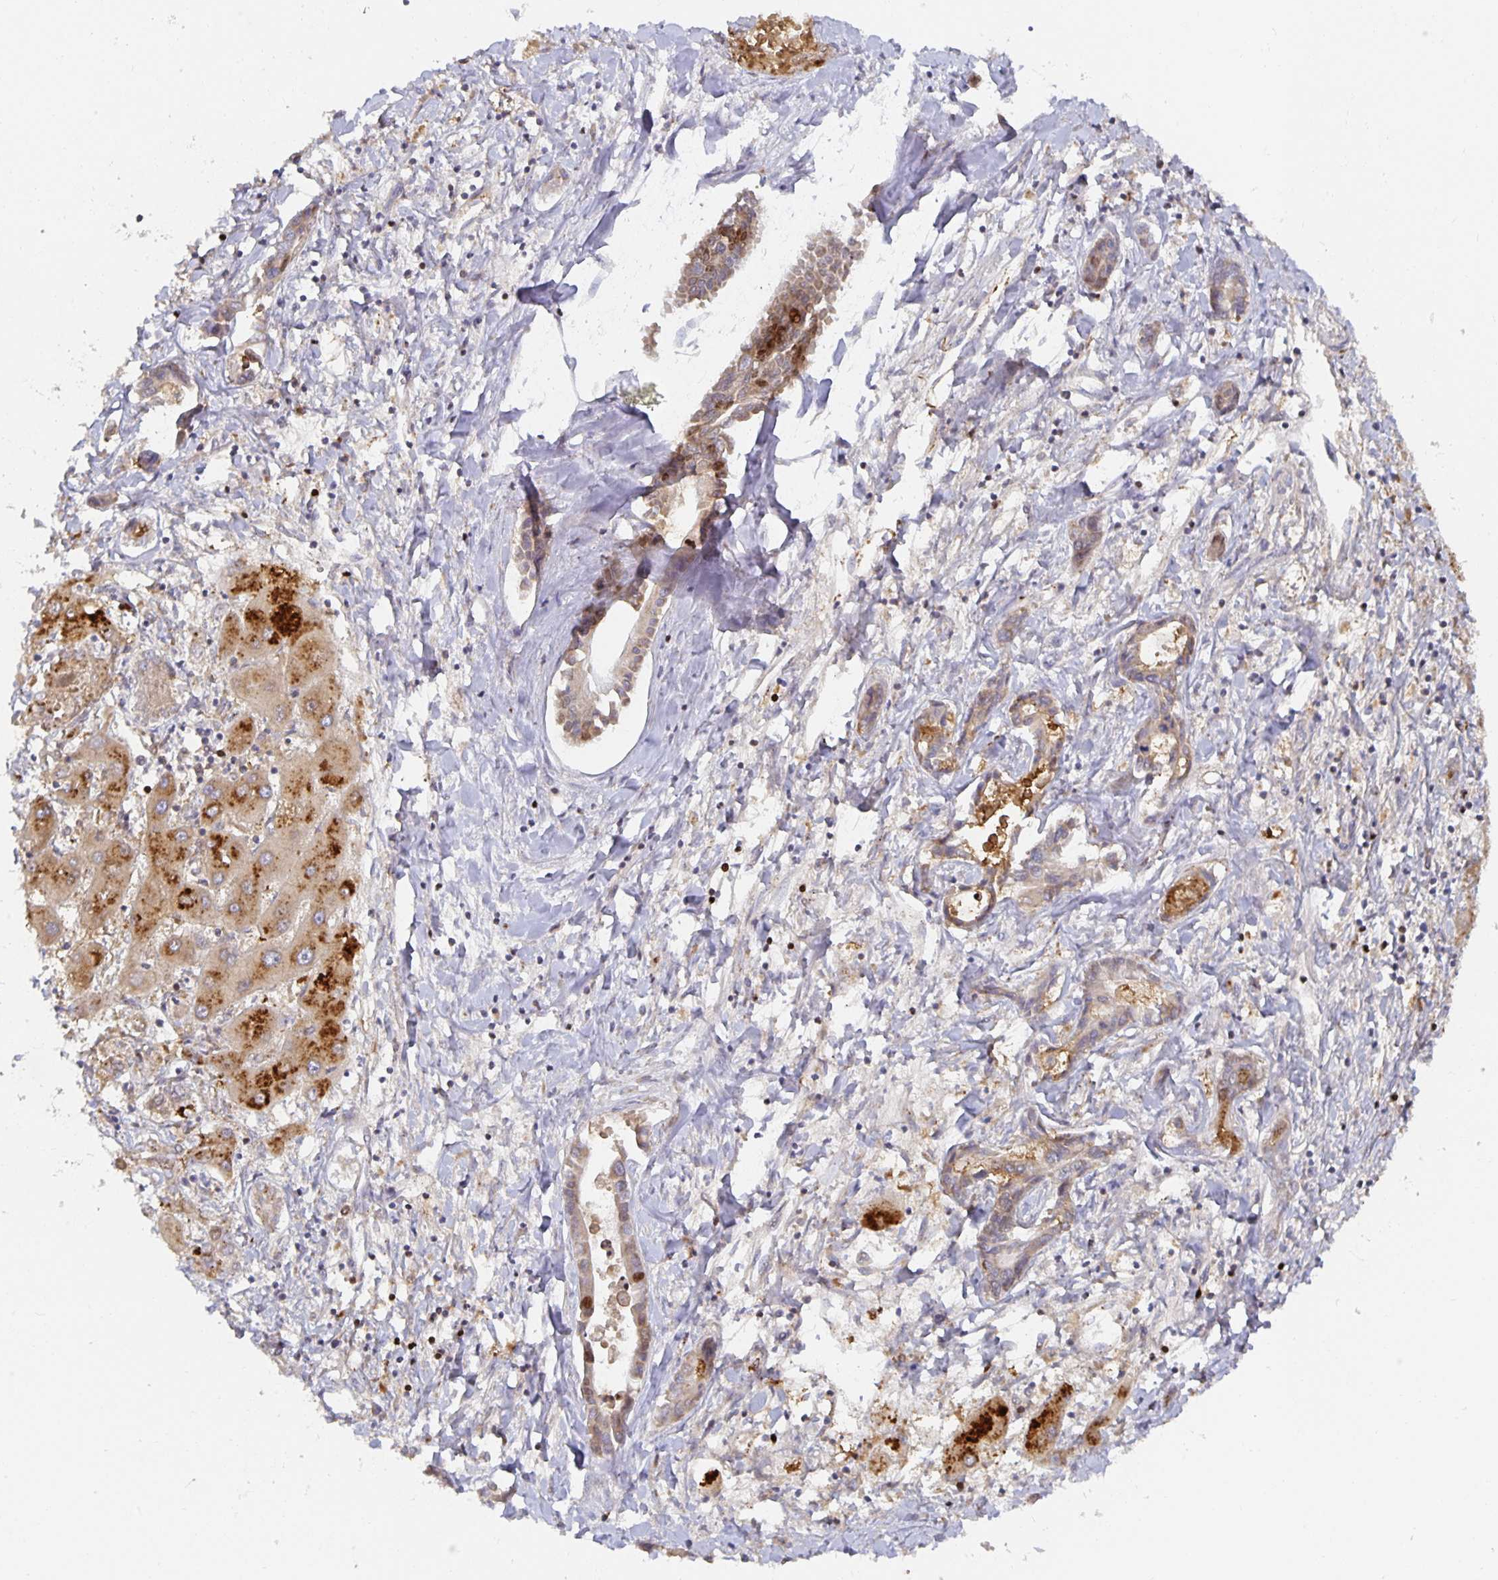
{"staining": {"intensity": "weak", "quantity": "<25%", "location": "cytoplasmic/membranous,nuclear"}, "tissue": "liver cancer", "cell_type": "Tumor cells", "image_type": "cancer", "snomed": [{"axis": "morphology", "description": "Cholangiocarcinoma"}, {"axis": "topography", "description": "Liver"}], "caption": "Protein analysis of liver cancer (cholangiocarcinoma) demonstrates no significant positivity in tumor cells.", "gene": "NOMO1", "patient": {"sex": "male", "age": 66}}